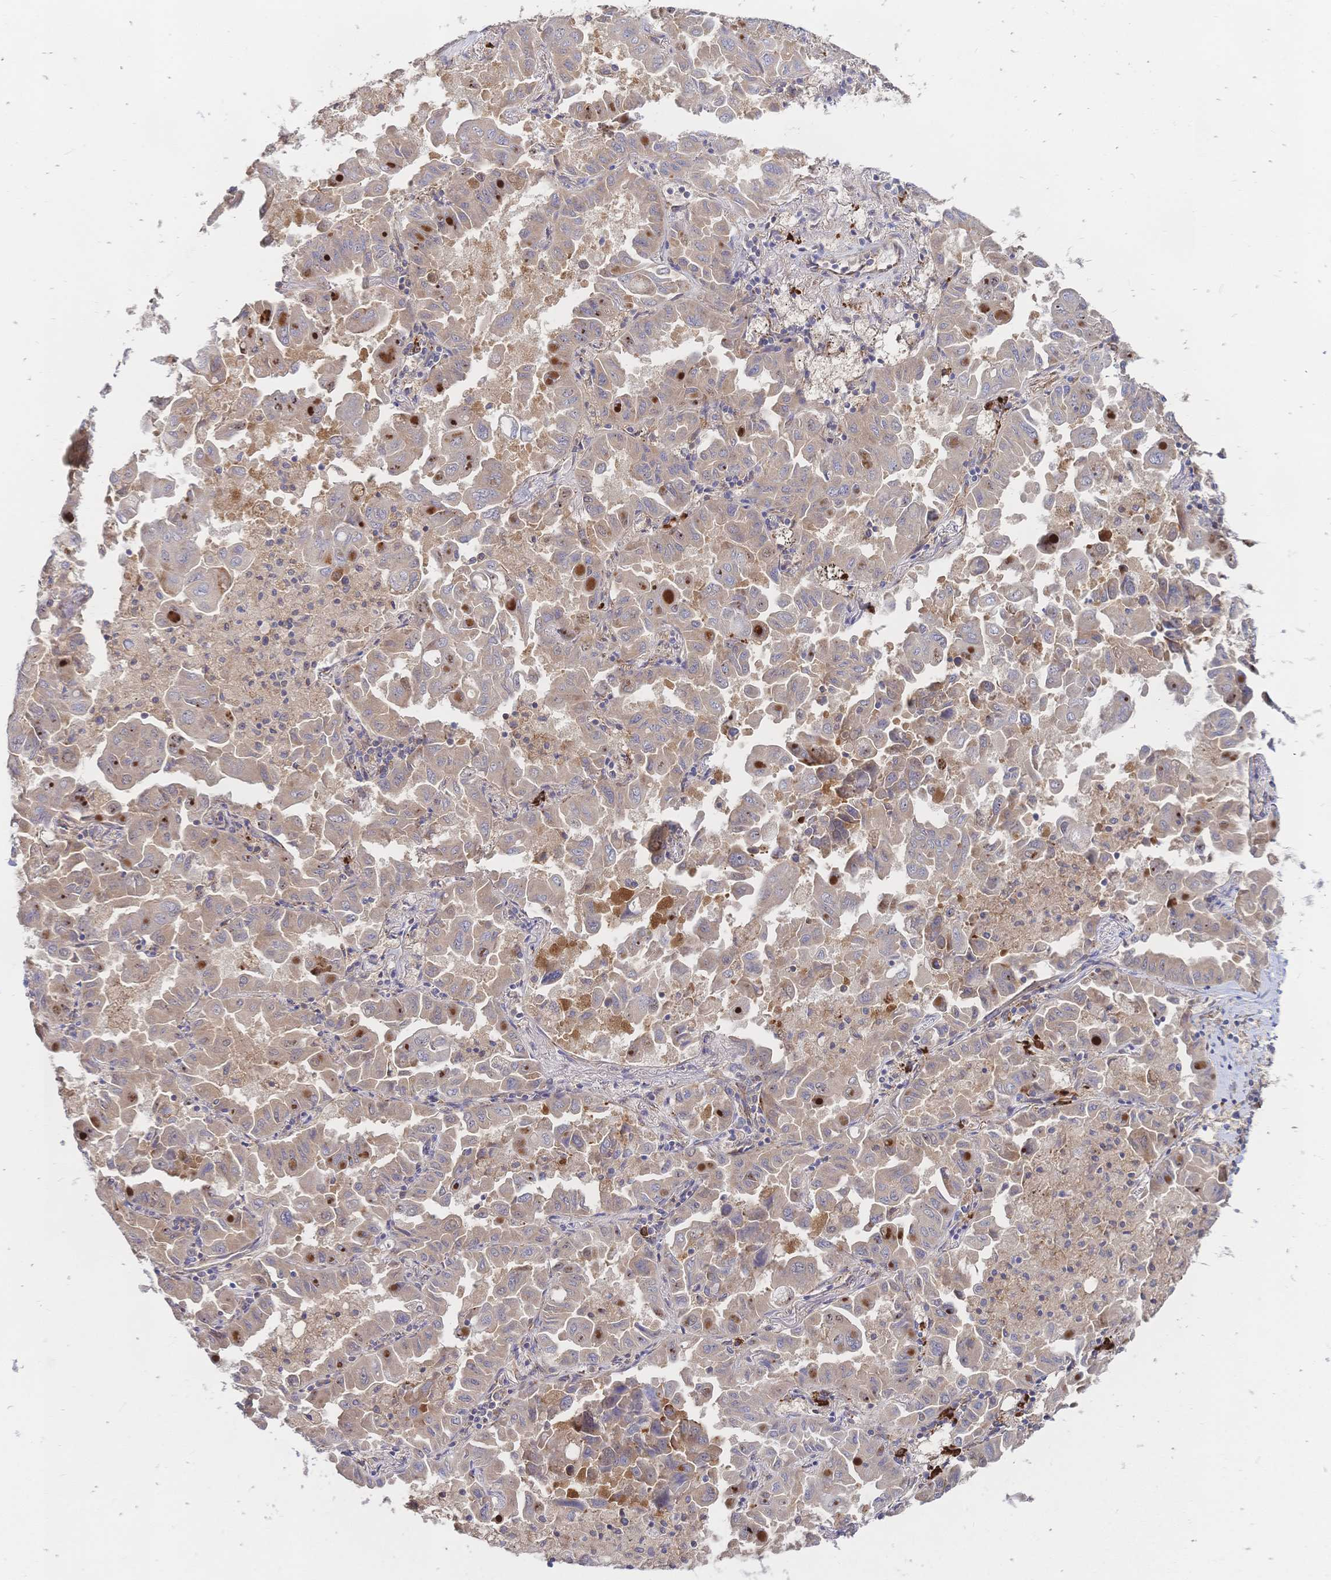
{"staining": {"intensity": "weak", "quantity": "25%-75%", "location": "cytoplasmic/membranous"}, "tissue": "lung cancer", "cell_type": "Tumor cells", "image_type": "cancer", "snomed": [{"axis": "morphology", "description": "Adenocarcinoma, NOS"}, {"axis": "topography", "description": "Lung"}], "caption": "This is an image of immunohistochemistry (IHC) staining of lung adenocarcinoma, which shows weak positivity in the cytoplasmic/membranous of tumor cells.", "gene": "LMO4", "patient": {"sex": "male", "age": 64}}